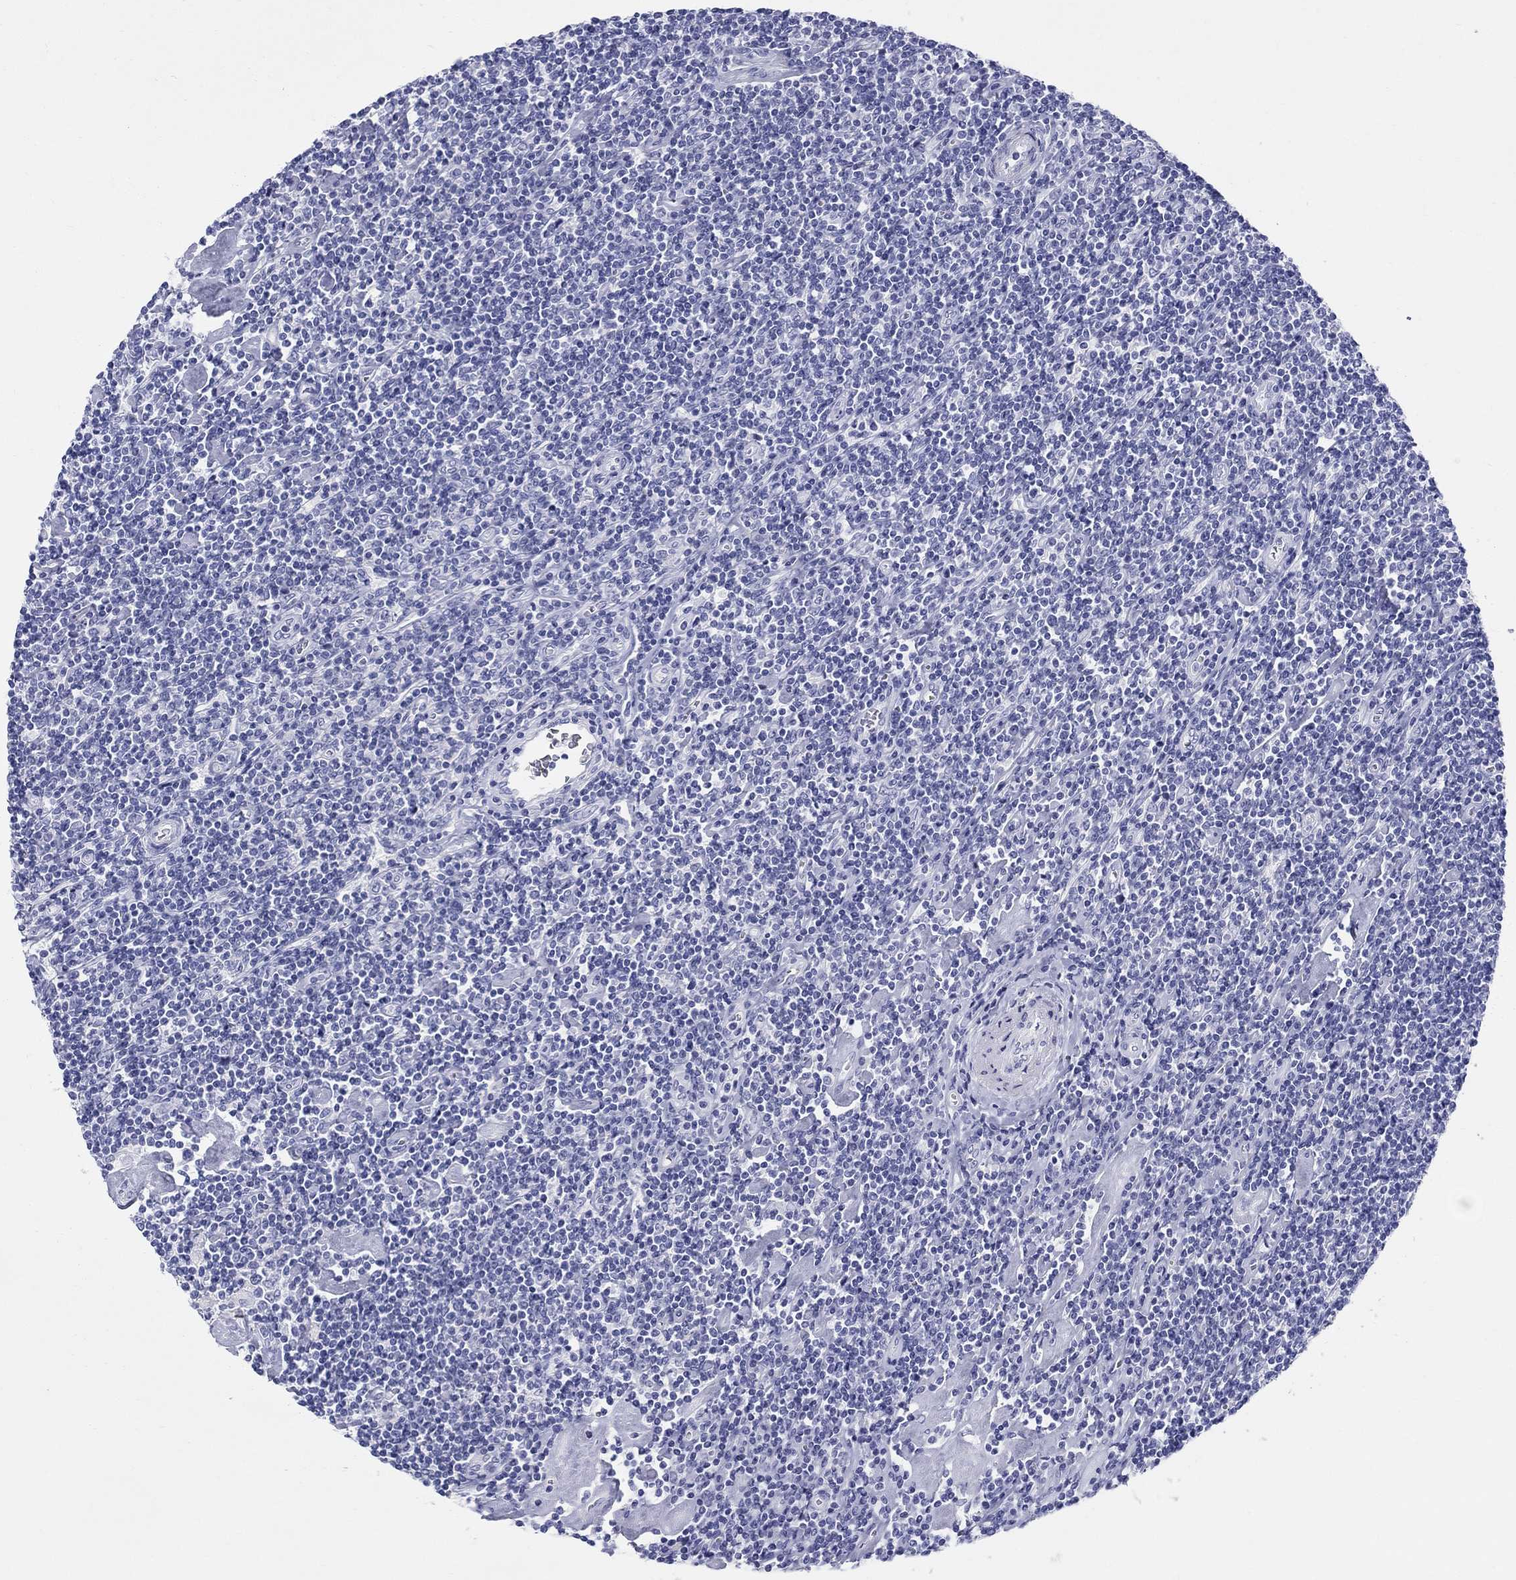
{"staining": {"intensity": "negative", "quantity": "none", "location": "none"}, "tissue": "lymphoma", "cell_type": "Tumor cells", "image_type": "cancer", "snomed": [{"axis": "morphology", "description": "Hodgkin's disease, NOS"}, {"axis": "topography", "description": "Lymph node"}], "caption": "High magnification brightfield microscopy of lymphoma stained with DAB (brown) and counterstained with hematoxylin (blue): tumor cells show no significant positivity.", "gene": "LAMP5", "patient": {"sex": "male", "age": 40}}